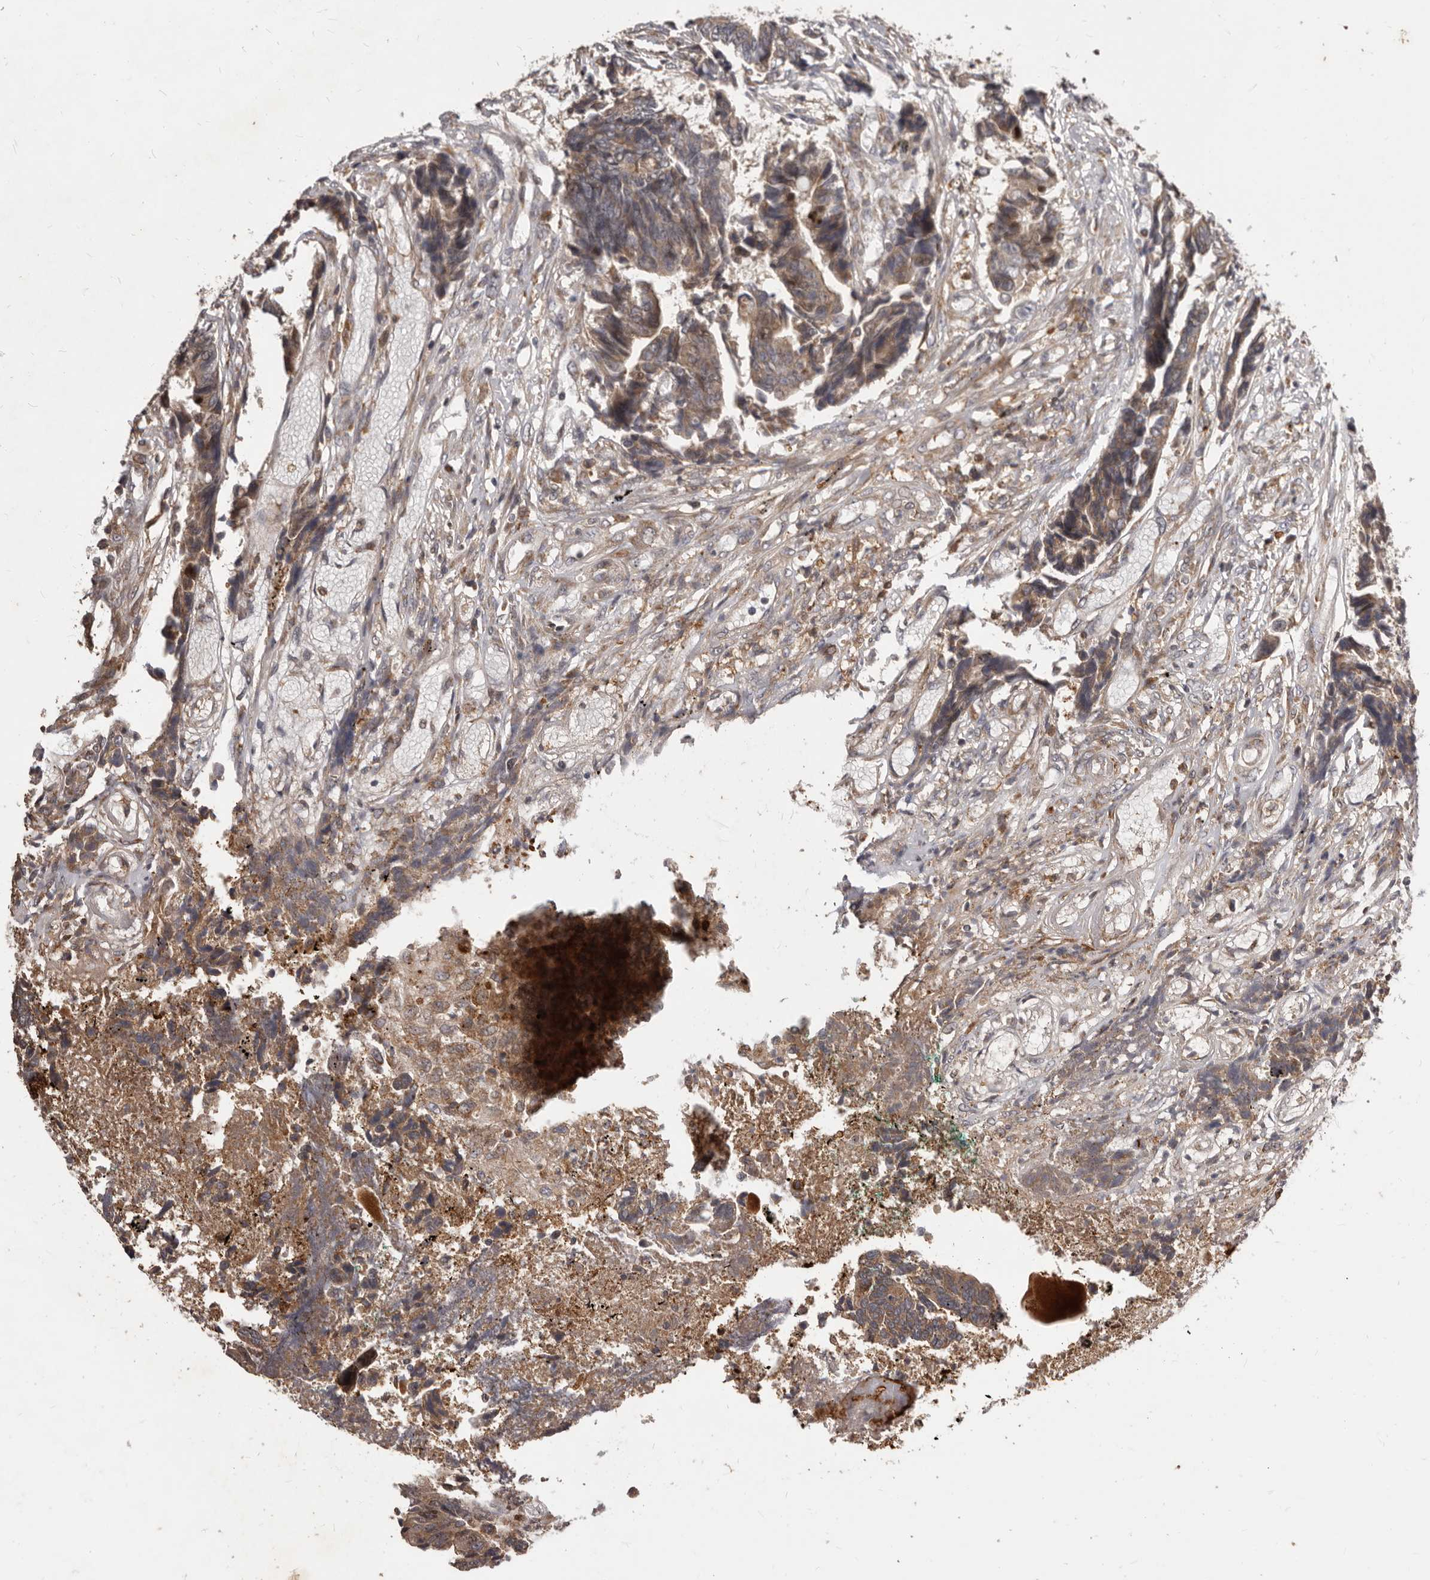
{"staining": {"intensity": "moderate", "quantity": ">75%", "location": "cytoplasmic/membranous"}, "tissue": "colorectal cancer", "cell_type": "Tumor cells", "image_type": "cancer", "snomed": [{"axis": "morphology", "description": "Adenocarcinoma, NOS"}, {"axis": "topography", "description": "Rectum"}], "caption": "Colorectal cancer stained for a protein demonstrates moderate cytoplasmic/membranous positivity in tumor cells.", "gene": "RNF187", "patient": {"sex": "male", "age": 84}}